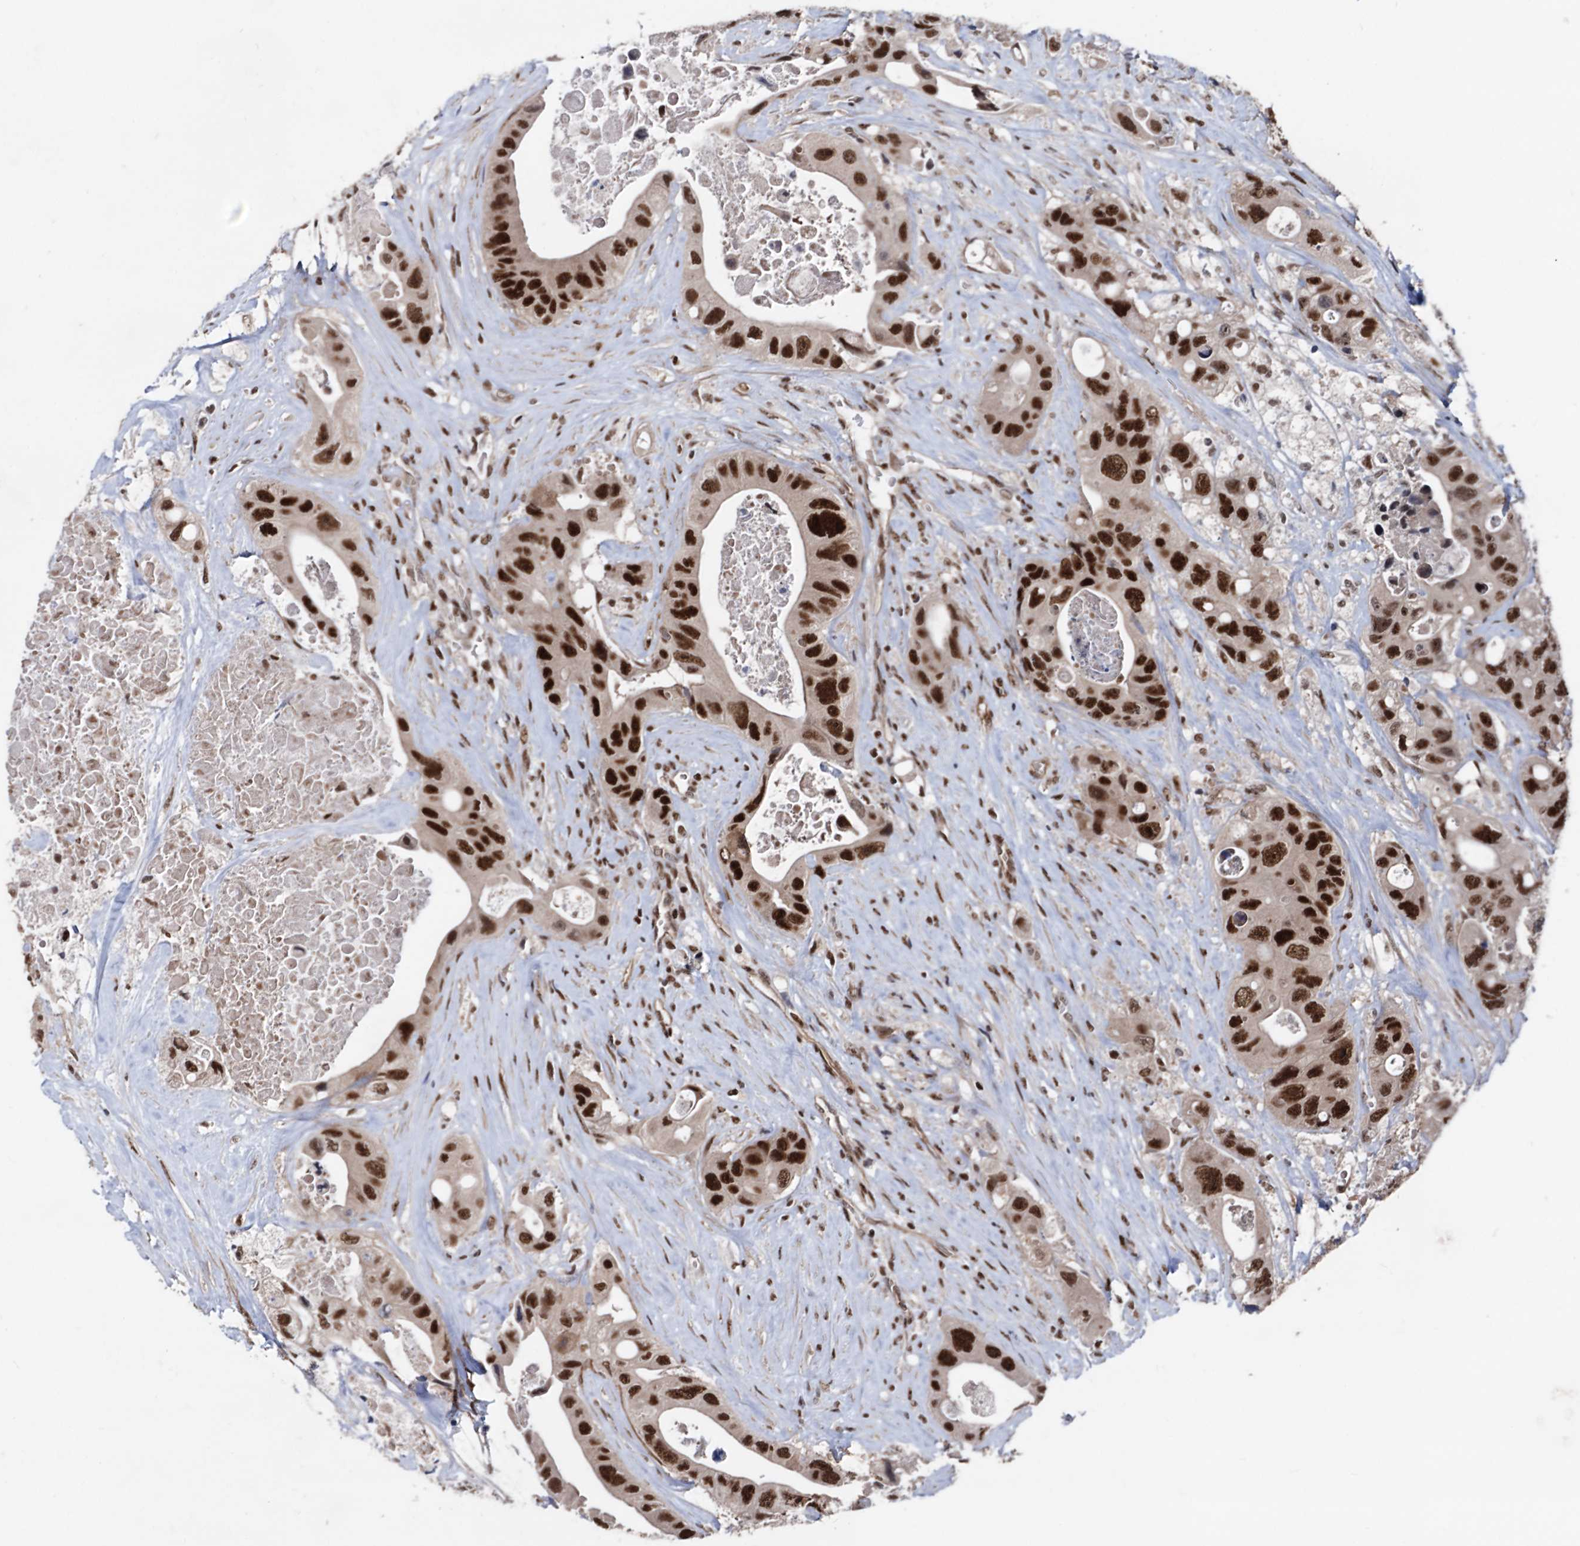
{"staining": {"intensity": "strong", "quantity": ">75%", "location": "nuclear"}, "tissue": "colorectal cancer", "cell_type": "Tumor cells", "image_type": "cancer", "snomed": [{"axis": "morphology", "description": "Adenocarcinoma, NOS"}, {"axis": "topography", "description": "Colon"}], "caption": "DAB immunohistochemical staining of human colorectal cancer (adenocarcinoma) reveals strong nuclear protein expression in approximately >75% of tumor cells.", "gene": "GALNT11", "patient": {"sex": "female", "age": 46}}